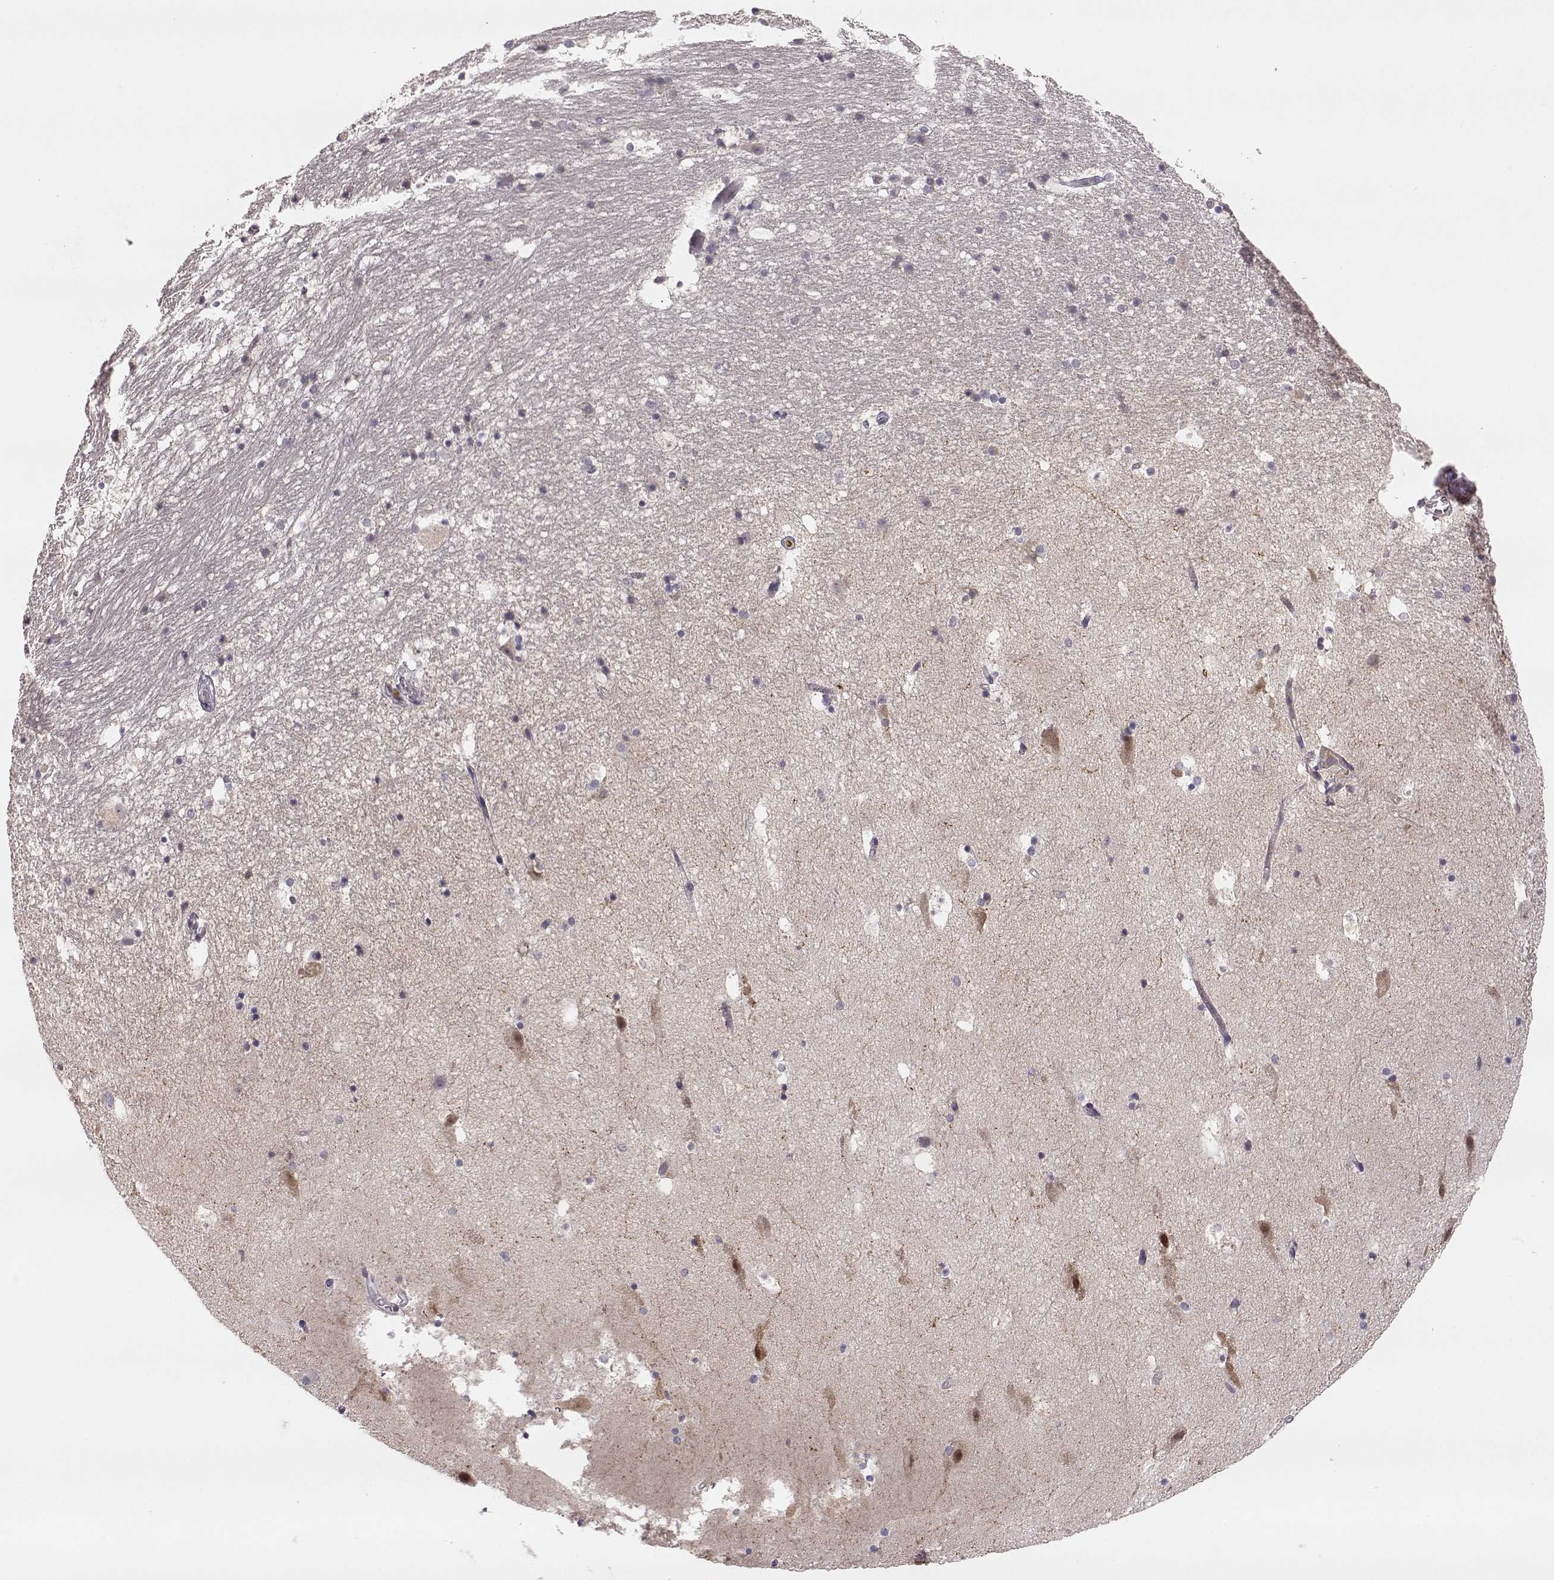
{"staining": {"intensity": "negative", "quantity": "none", "location": "none"}, "tissue": "hippocampus", "cell_type": "Glial cells", "image_type": "normal", "snomed": [{"axis": "morphology", "description": "Normal tissue, NOS"}, {"axis": "topography", "description": "Hippocampus"}], "caption": "This image is of normal hippocampus stained with IHC to label a protein in brown with the nuclei are counter-stained blue. There is no positivity in glial cells.", "gene": "YJEFN3", "patient": {"sex": "male", "age": 51}}